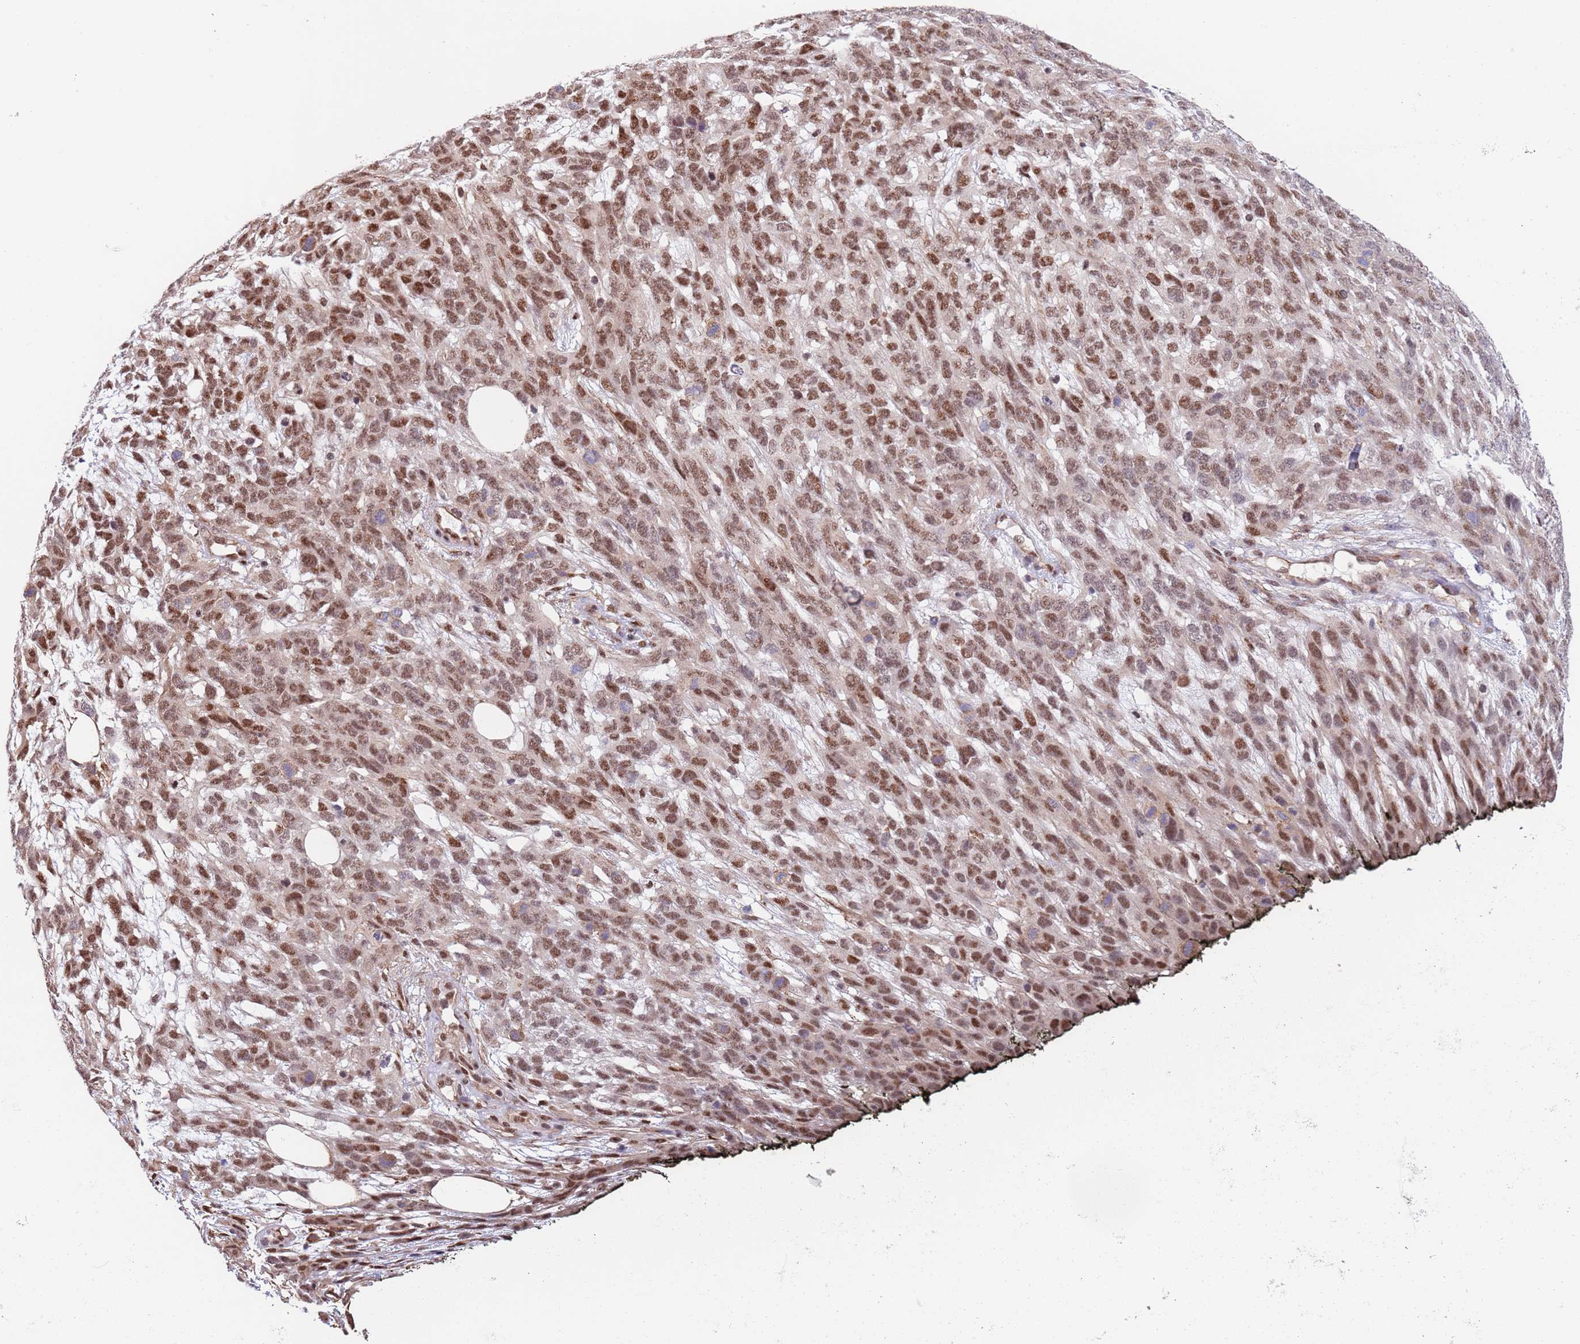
{"staining": {"intensity": "strong", "quantity": ">75%", "location": "nuclear"}, "tissue": "melanoma", "cell_type": "Tumor cells", "image_type": "cancer", "snomed": [{"axis": "morphology", "description": "Normal morphology"}, {"axis": "morphology", "description": "Malignant melanoma, NOS"}, {"axis": "topography", "description": "Skin"}], "caption": "Brown immunohistochemical staining in human melanoma displays strong nuclear expression in approximately >75% of tumor cells. (IHC, brightfield microscopy, high magnification).", "gene": "BPNT1", "patient": {"sex": "female", "age": 72}}